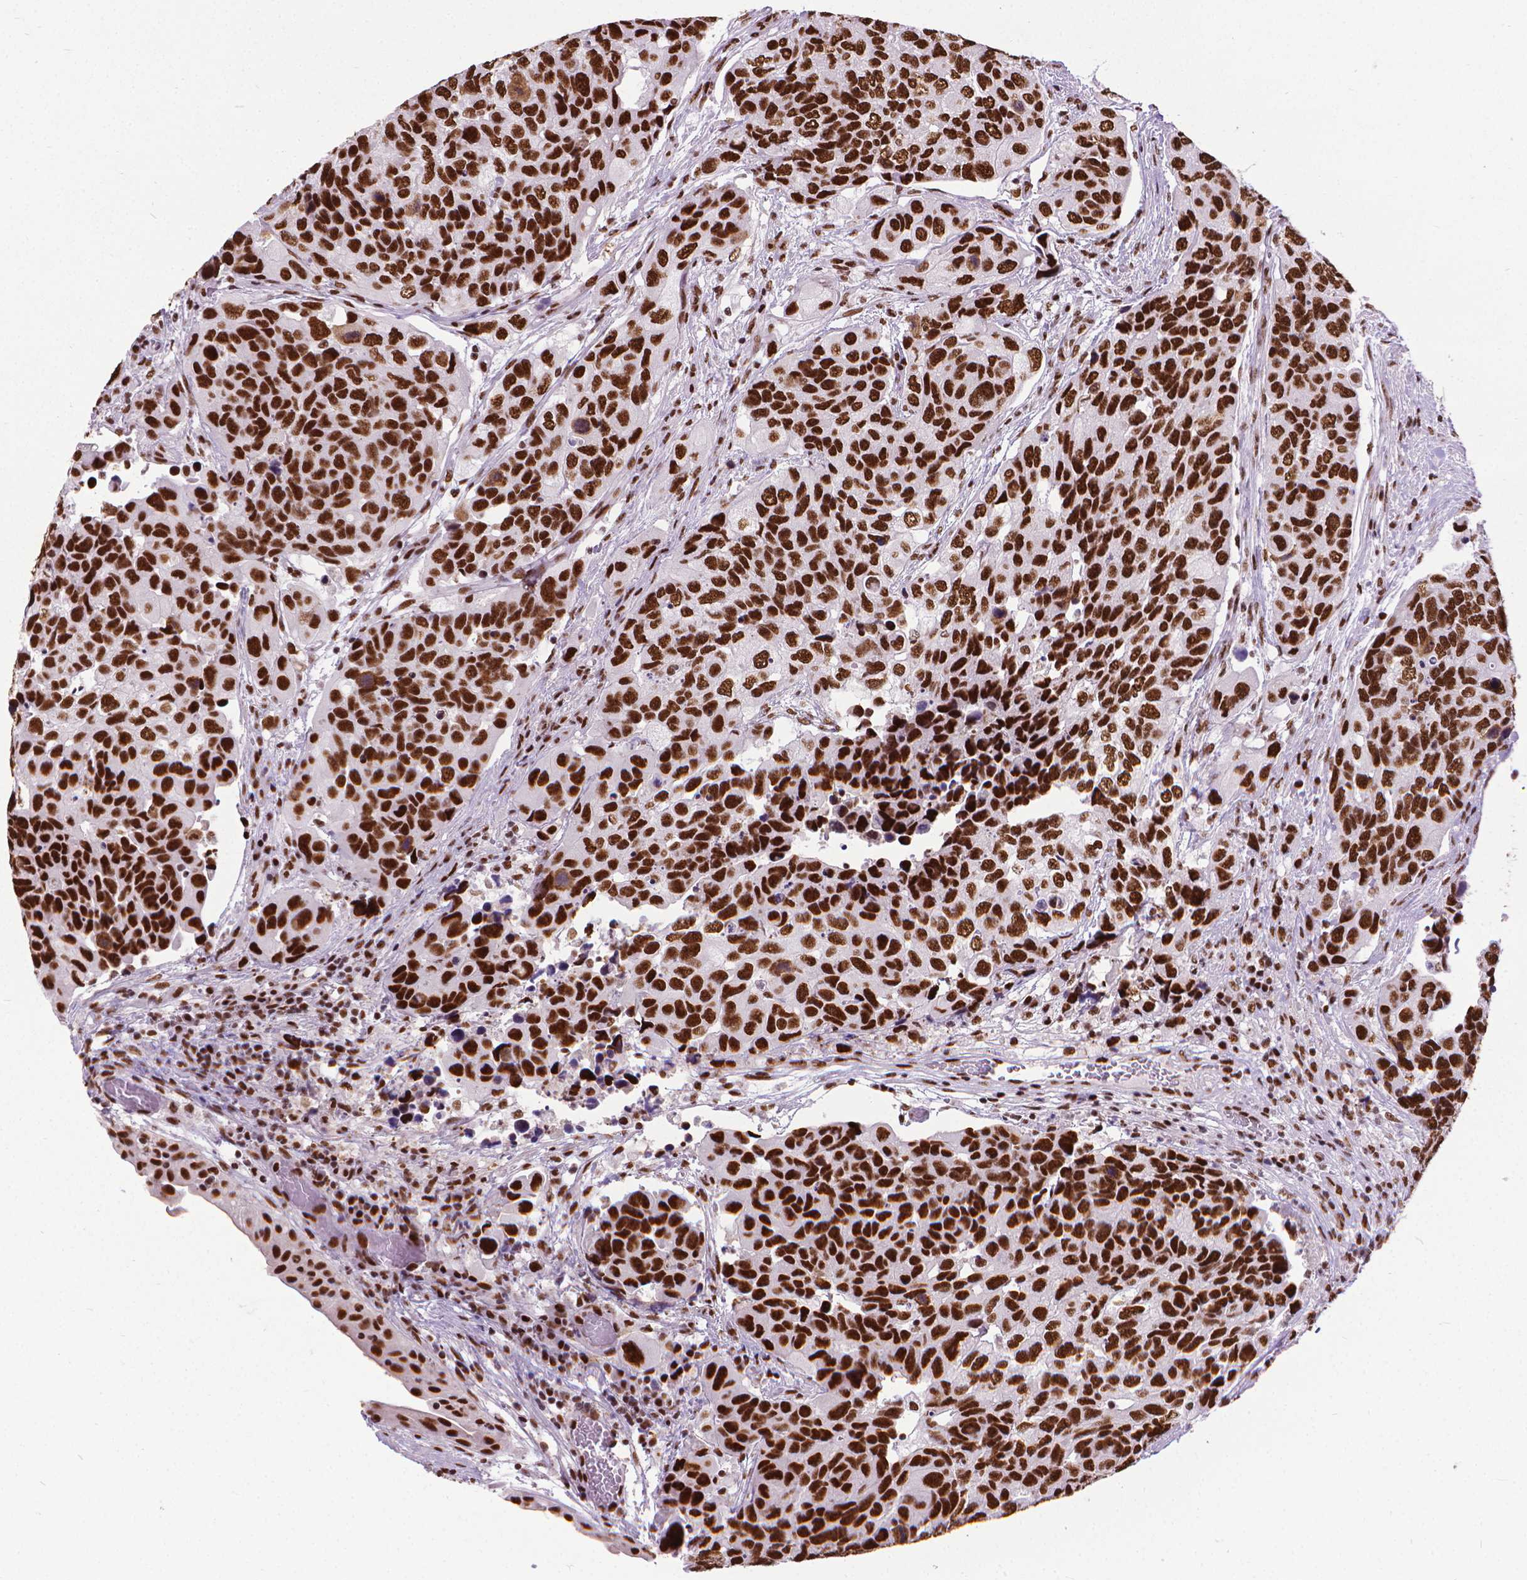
{"staining": {"intensity": "strong", "quantity": ">75%", "location": "nuclear"}, "tissue": "urothelial cancer", "cell_type": "Tumor cells", "image_type": "cancer", "snomed": [{"axis": "morphology", "description": "Urothelial carcinoma, High grade"}, {"axis": "topography", "description": "Urinary bladder"}], "caption": "Tumor cells show high levels of strong nuclear staining in approximately >75% of cells in high-grade urothelial carcinoma. (DAB IHC with brightfield microscopy, high magnification).", "gene": "AKAP8", "patient": {"sex": "male", "age": 60}}